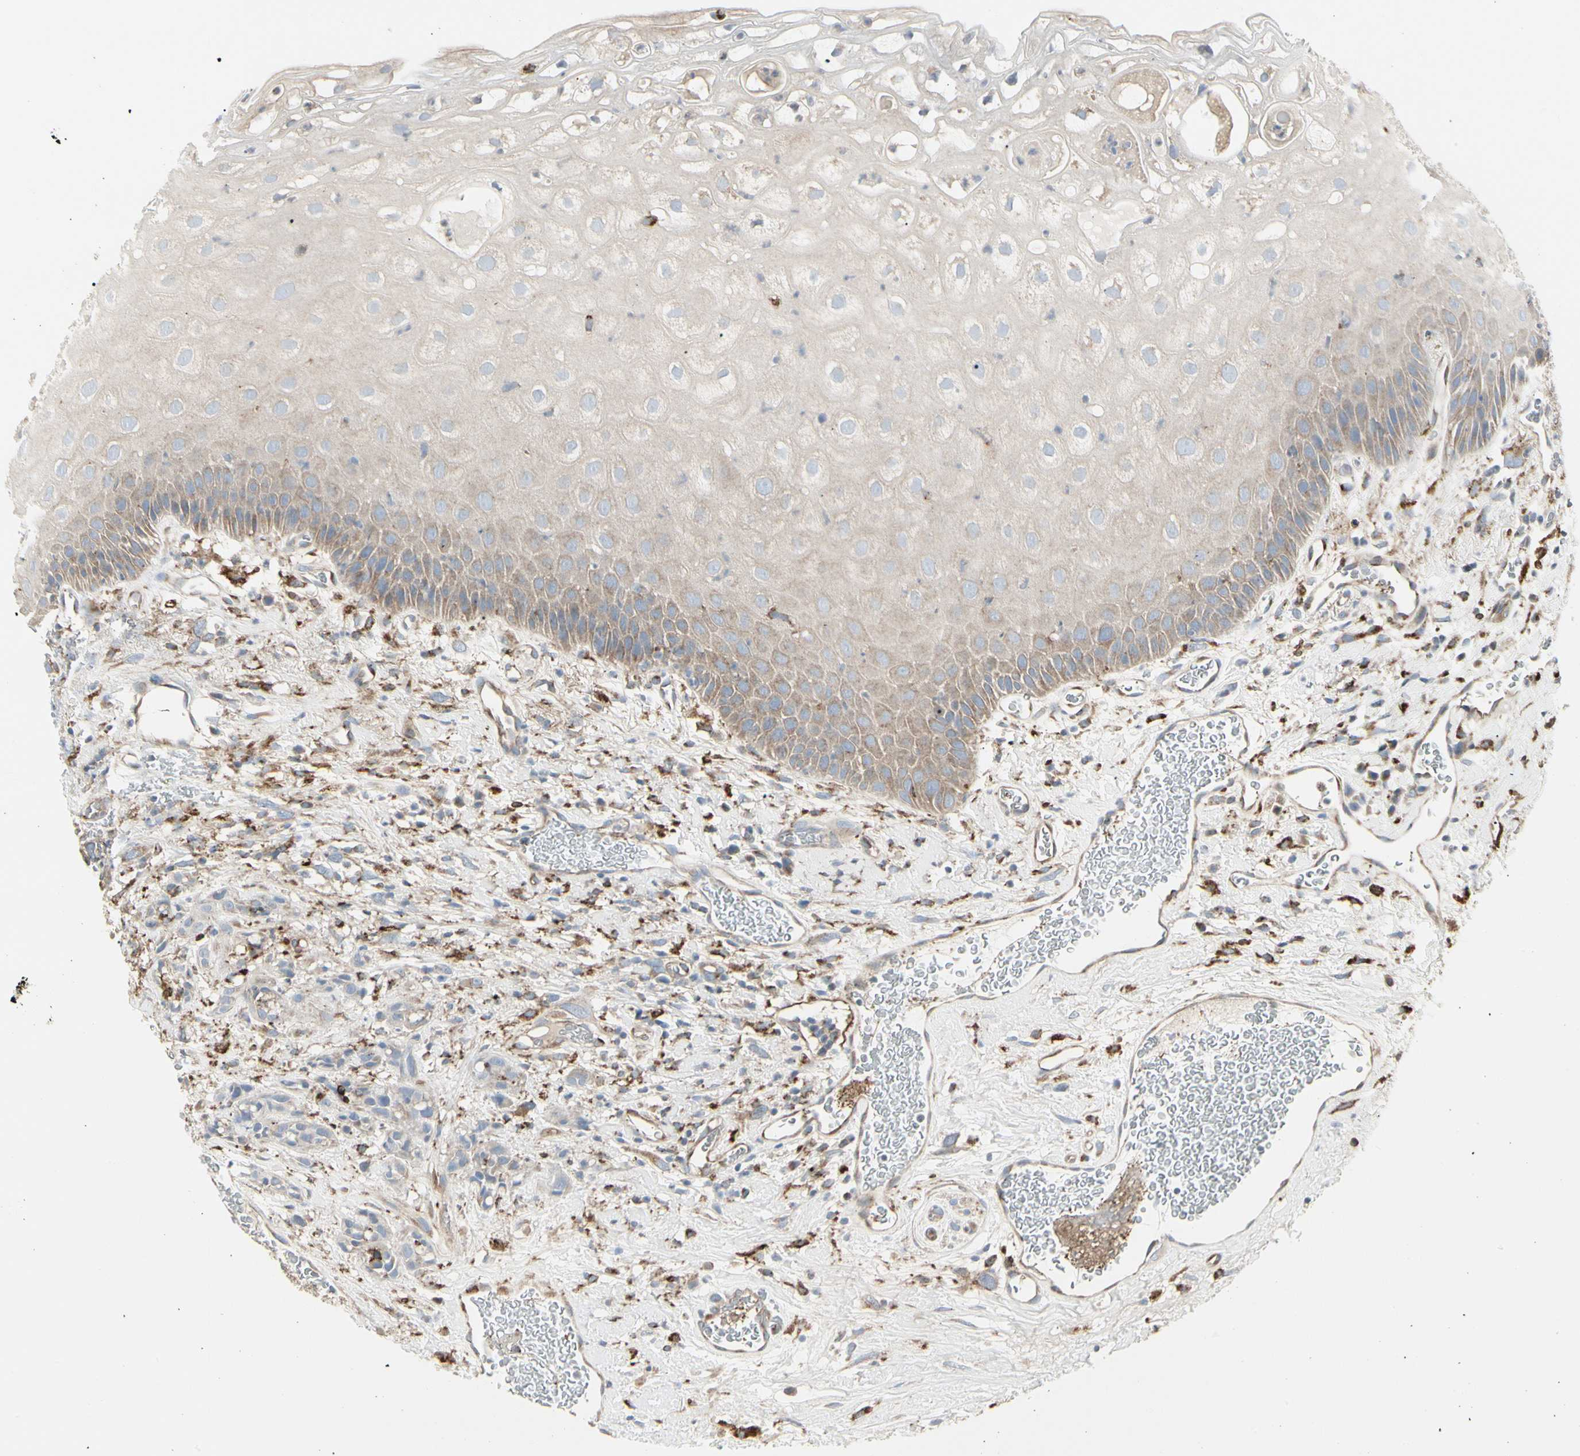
{"staining": {"intensity": "negative", "quantity": "none", "location": "none"}, "tissue": "head and neck cancer", "cell_type": "Tumor cells", "image_type": "cancer", "snomed": [{"axis": "morphology", "description": "Normal tissue, NOS"}, {"axis": "morphology", "description": "Squamous cell carcinoma, NOS"}, {"axis": "topography", "description": "Cartilage tissue"}, {"axis": "topography", "description": "Head-Neck"}], "caption": "An immunohistochemistry (IHC) histopathology image of head and neck cancer (squamous cell carcinoma) is shown. There is no staining in tumor cells of head and neck cancer (squamous cell carcinoma). Brightfield microscopy of immunohistochemistry stained with DAB (brown) and hematoxylin (blue), captured at high magnification.", "gene": "ATP6V1B2", "patient": {"sex": "male", "age": 62}}